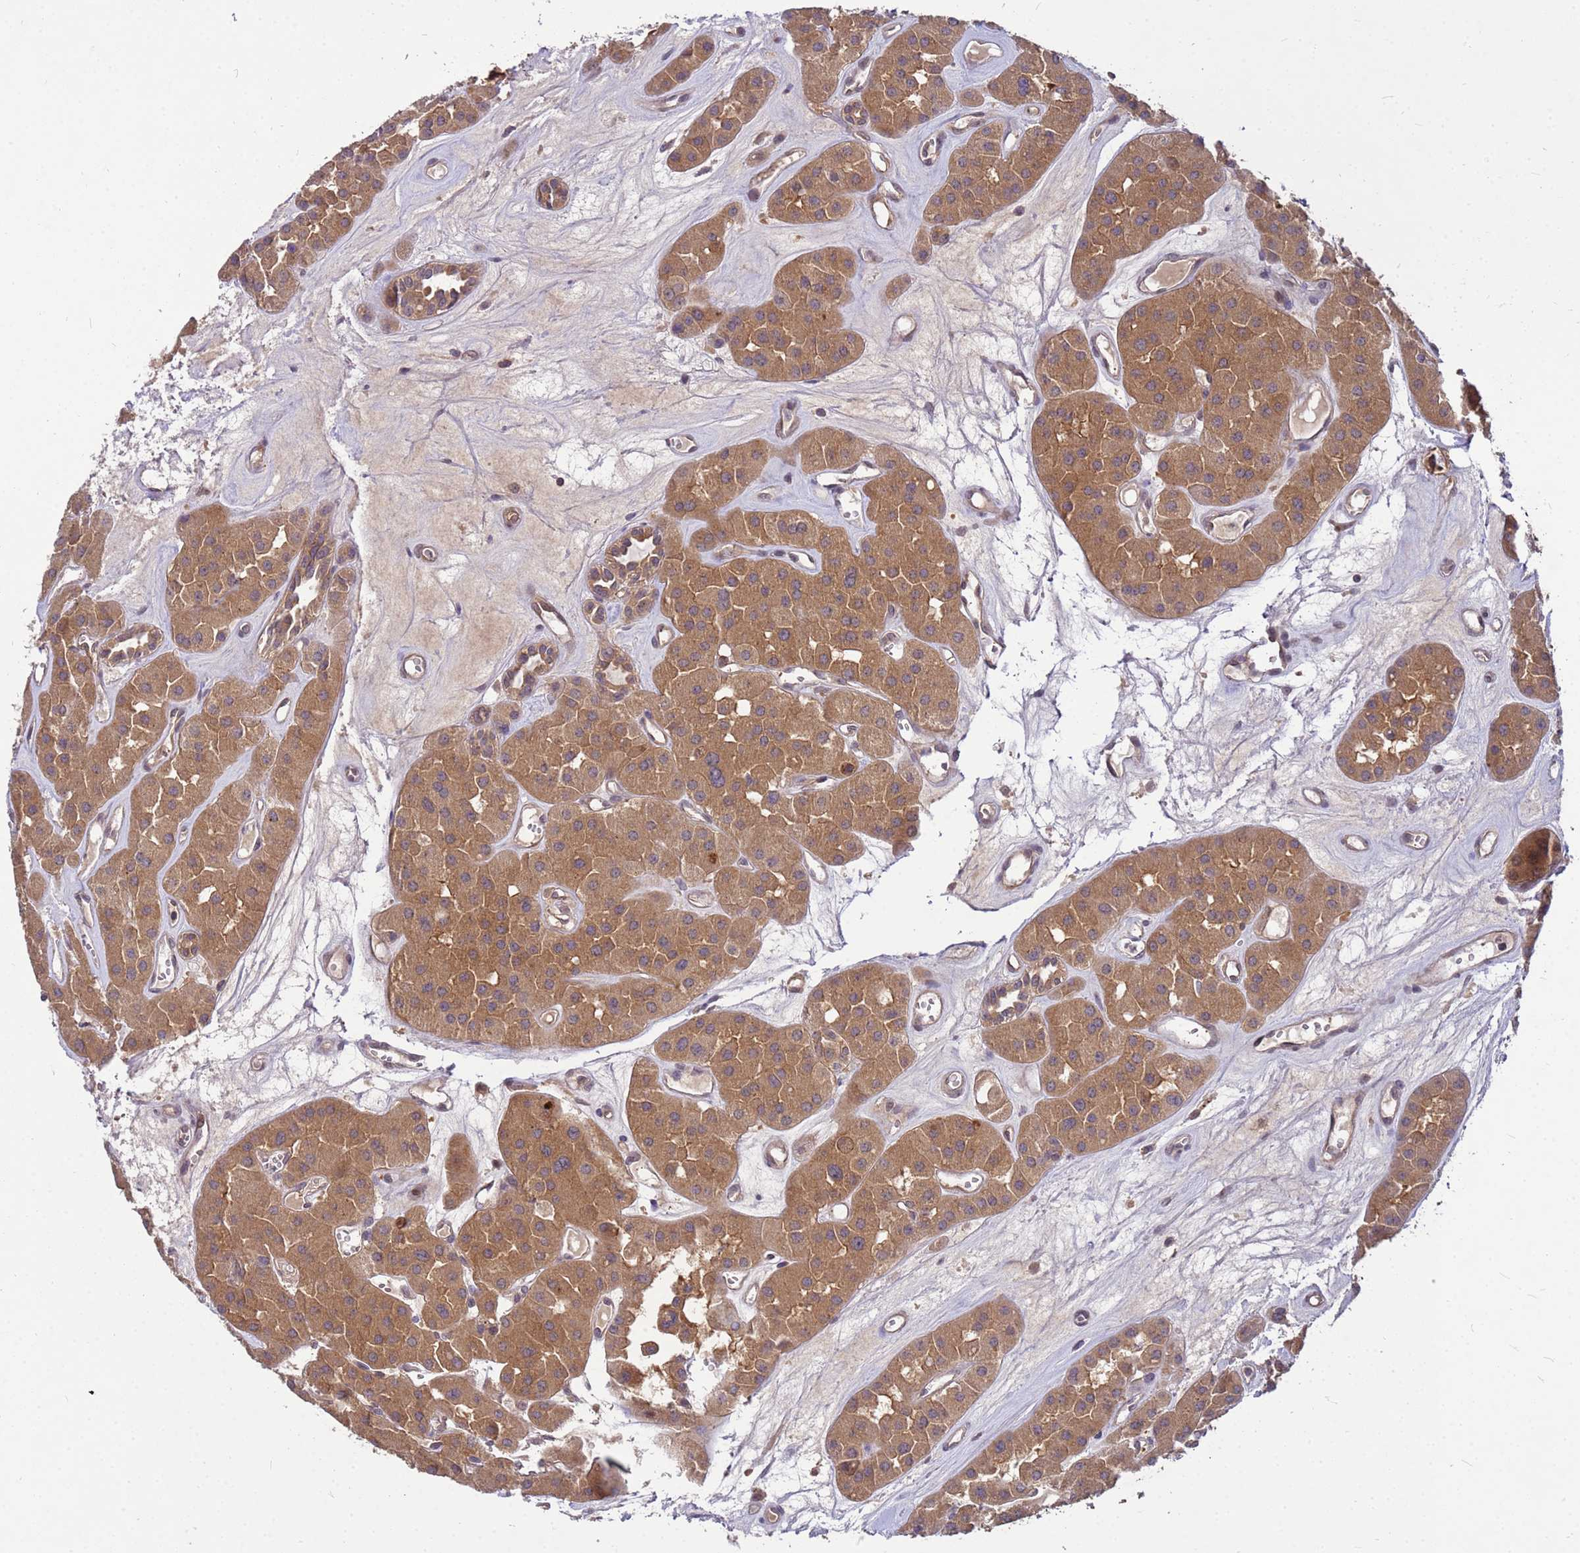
{"staining": {"intensity": "moderate", "quantity": ">75%", "location": "cytoplasmic/membranous,nuclear"}, "tissue": "renal cancer", "cell_type": "Tumor cells", "image_type": "cancer", "snomed": [{"axis": "morphology", "description": "Carcinoma, NOS"}, {"axis": "topography", "description": "Kidney"}], "caption": "Immunohistochemistry (IHC) staining of renal cancer, which demonstrates medium levels of moderate cytoplasmic/membranous and nuclear expression in approximately >75% of tumor cells indicating moderate cytoplasmic/membranous and nuclear protein positivity. The staining was performed using DAB (3,3'-diaminobenzidine) (brown) for protein detection and nuclei were counterstained in hematoxylin (blue).", "gene": "PPP2CB", "patient": {"sex": "female", "age": 75}}